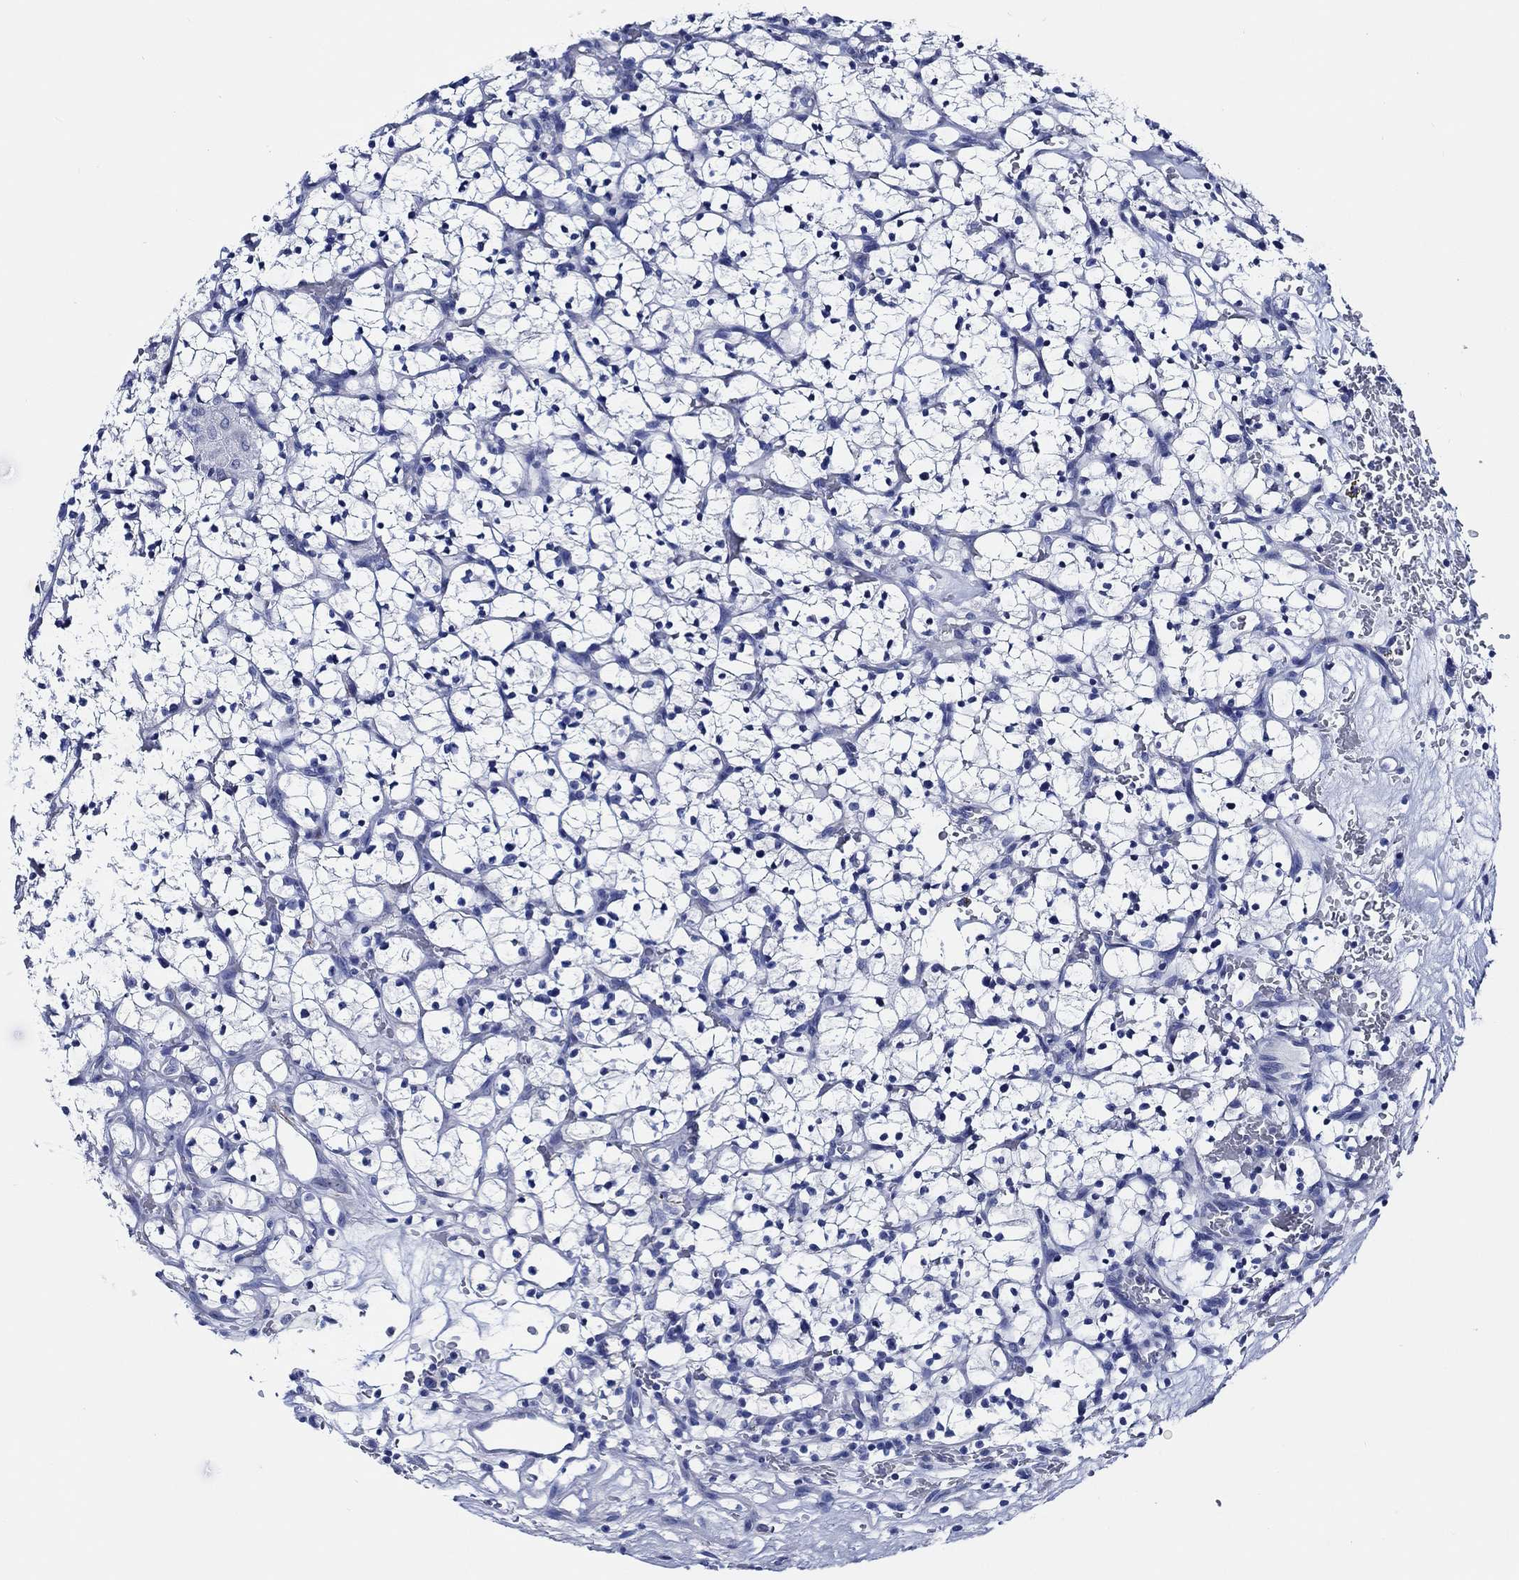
{"staining": {"intensity": "negative", "quantity": "none", "location": "none"}, "tissue": "renal cancer", "cell_type": "Tumor cells", "image_type": "cancer", "snomed": [{"axis": "morphology", "description": "Adenocarcinoma, NOS"}, {"axis": "topography", "description": "Kidney"}], "caption": "Protein analysis of renal cancer (adenocarcinoma) shows no significant expression in tumor cells.", "gene": "WDR62", "patient": {"sex": "female", "age": 64}}